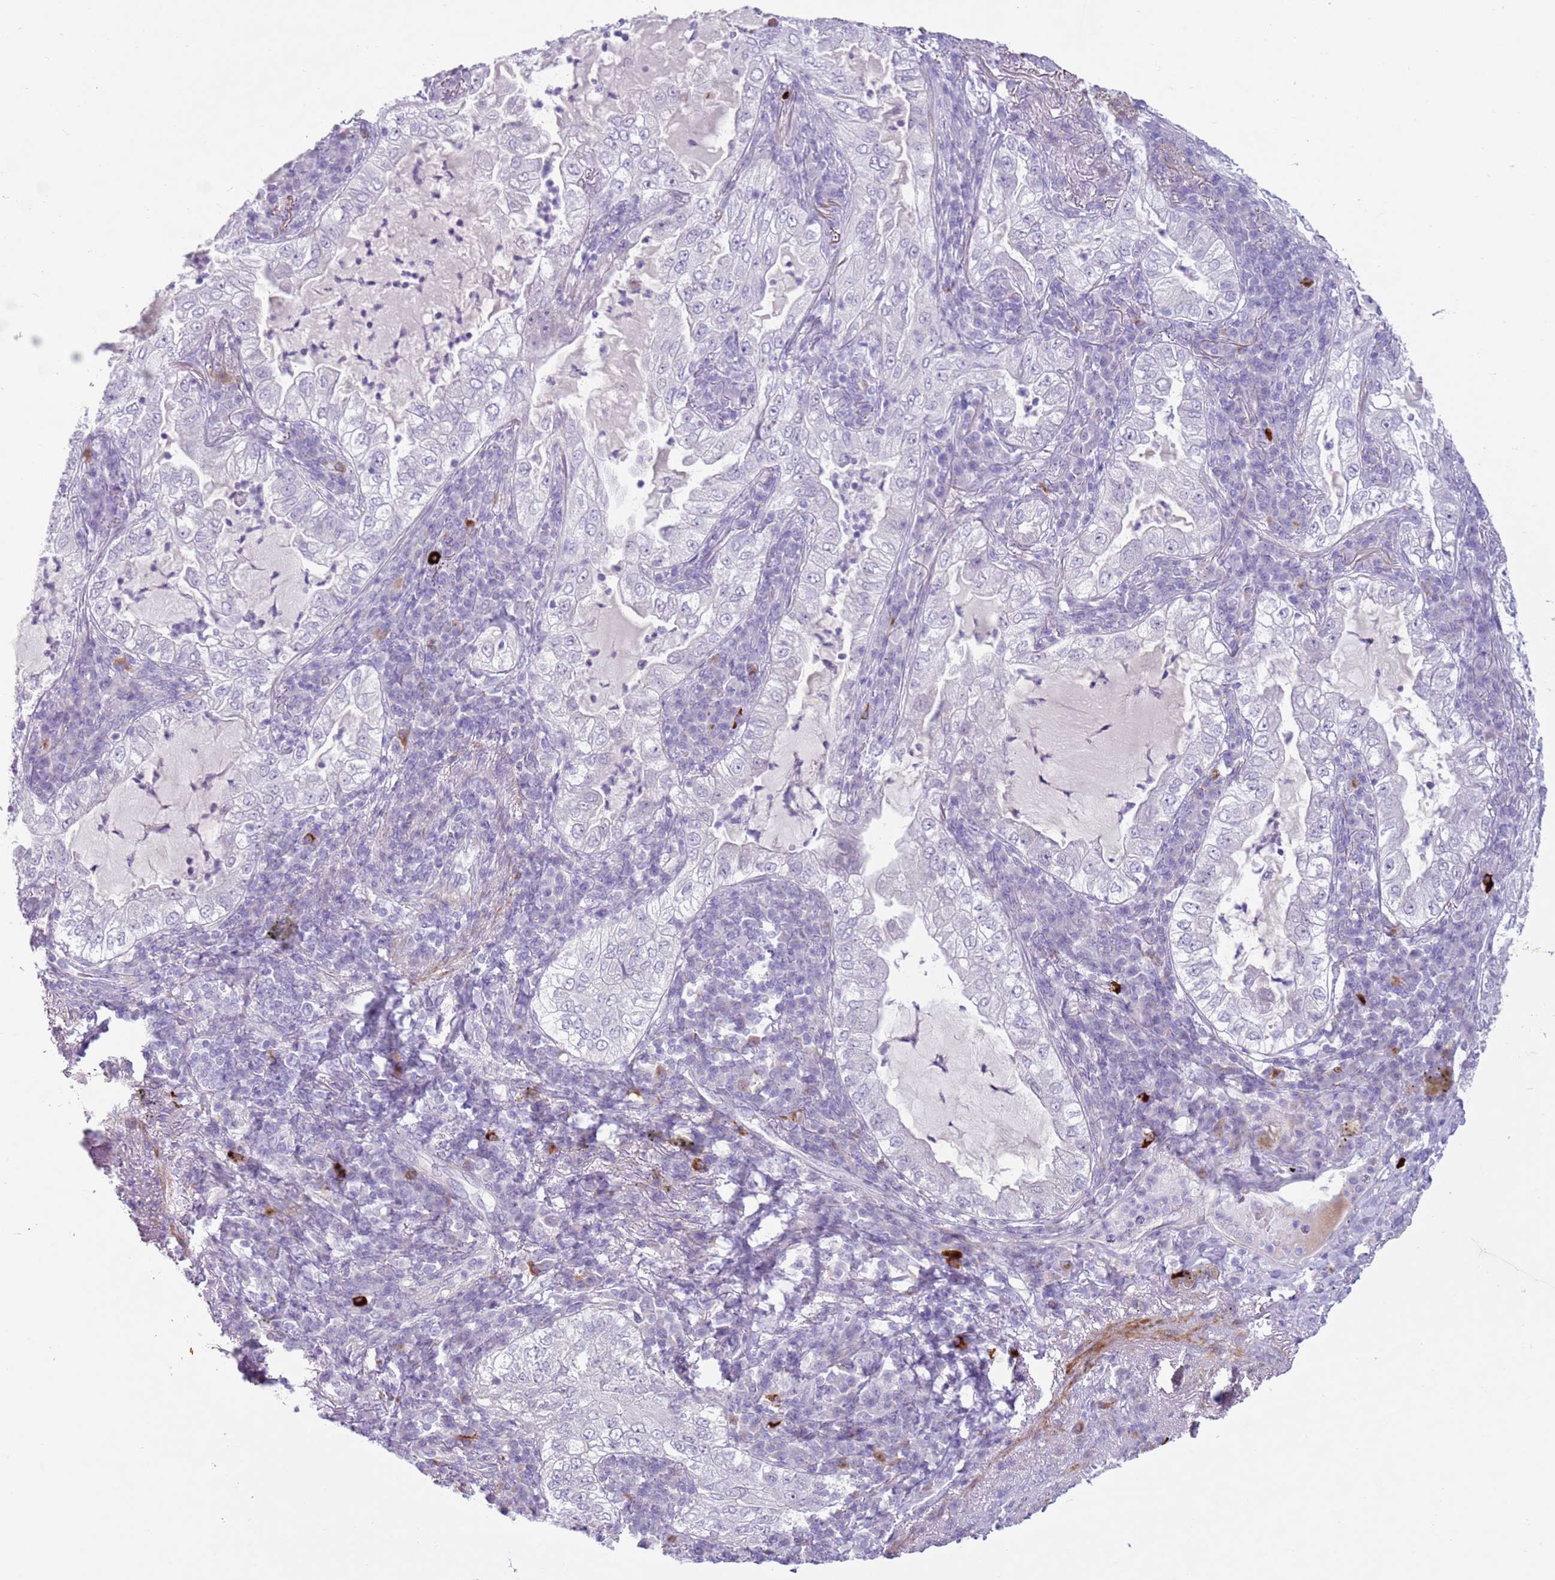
{"staining": {"intensity": "negative", "quantity": "none", "location": "none"}, "tissue": "lung cancer", "cell_type": "Tumor cells", "image_type": "cancer", "snomed": [{"axis": "morphology", "description": "Adenocarcinoma, NOS"}, {"axis": "topography", "description": "Lung"}], "caption": "A photomicrograph of lung cancer stained for a protein displays no brown staining in tumor cells.", "gene": "ZNF239", "patient": {"sex": "female", "age": 73}}